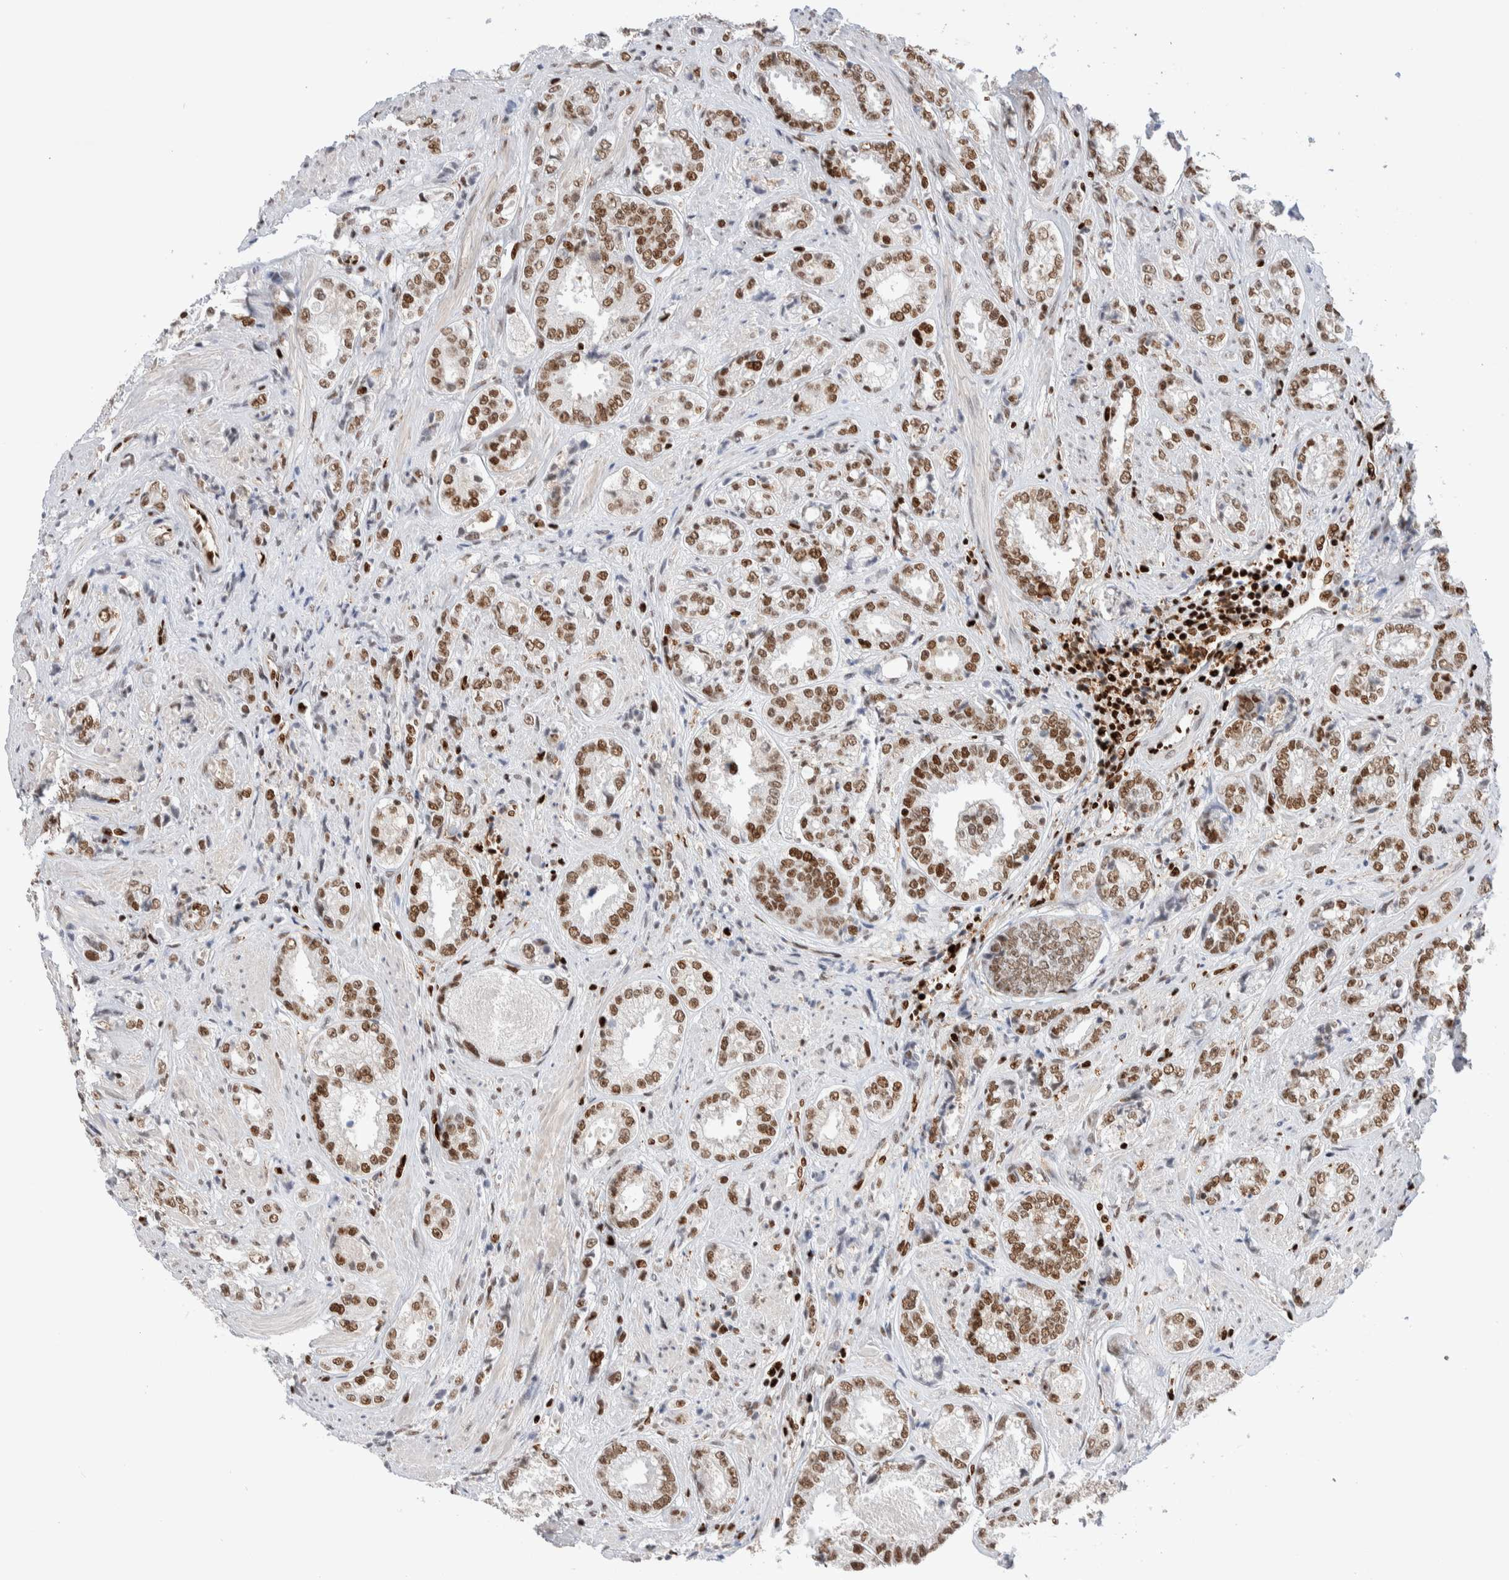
{"staining": {"intensity": "moderate", "quantity": ">75%", "location": "nuclear"}, "tissue": "prostate cancer", "cell_type": "Tumor cells", "image_type": "cancer", "snomed": [{"axis": "morphology", "description": "Adenocarcinoma, High grade"}, {"axis": "topography", "description": "Prostate"}], "caption": "IHC (DAB) staining of prostate adenocarcinoma (high-grade) displays moderate nuclear protein expression in approximately >75% of tumor cells. (DAB IHC, brown staining for protein, blue staining for nuclei).", "gene": "RNASEK-C17orf49", "patient": {"sex": "male", "age": 61}}